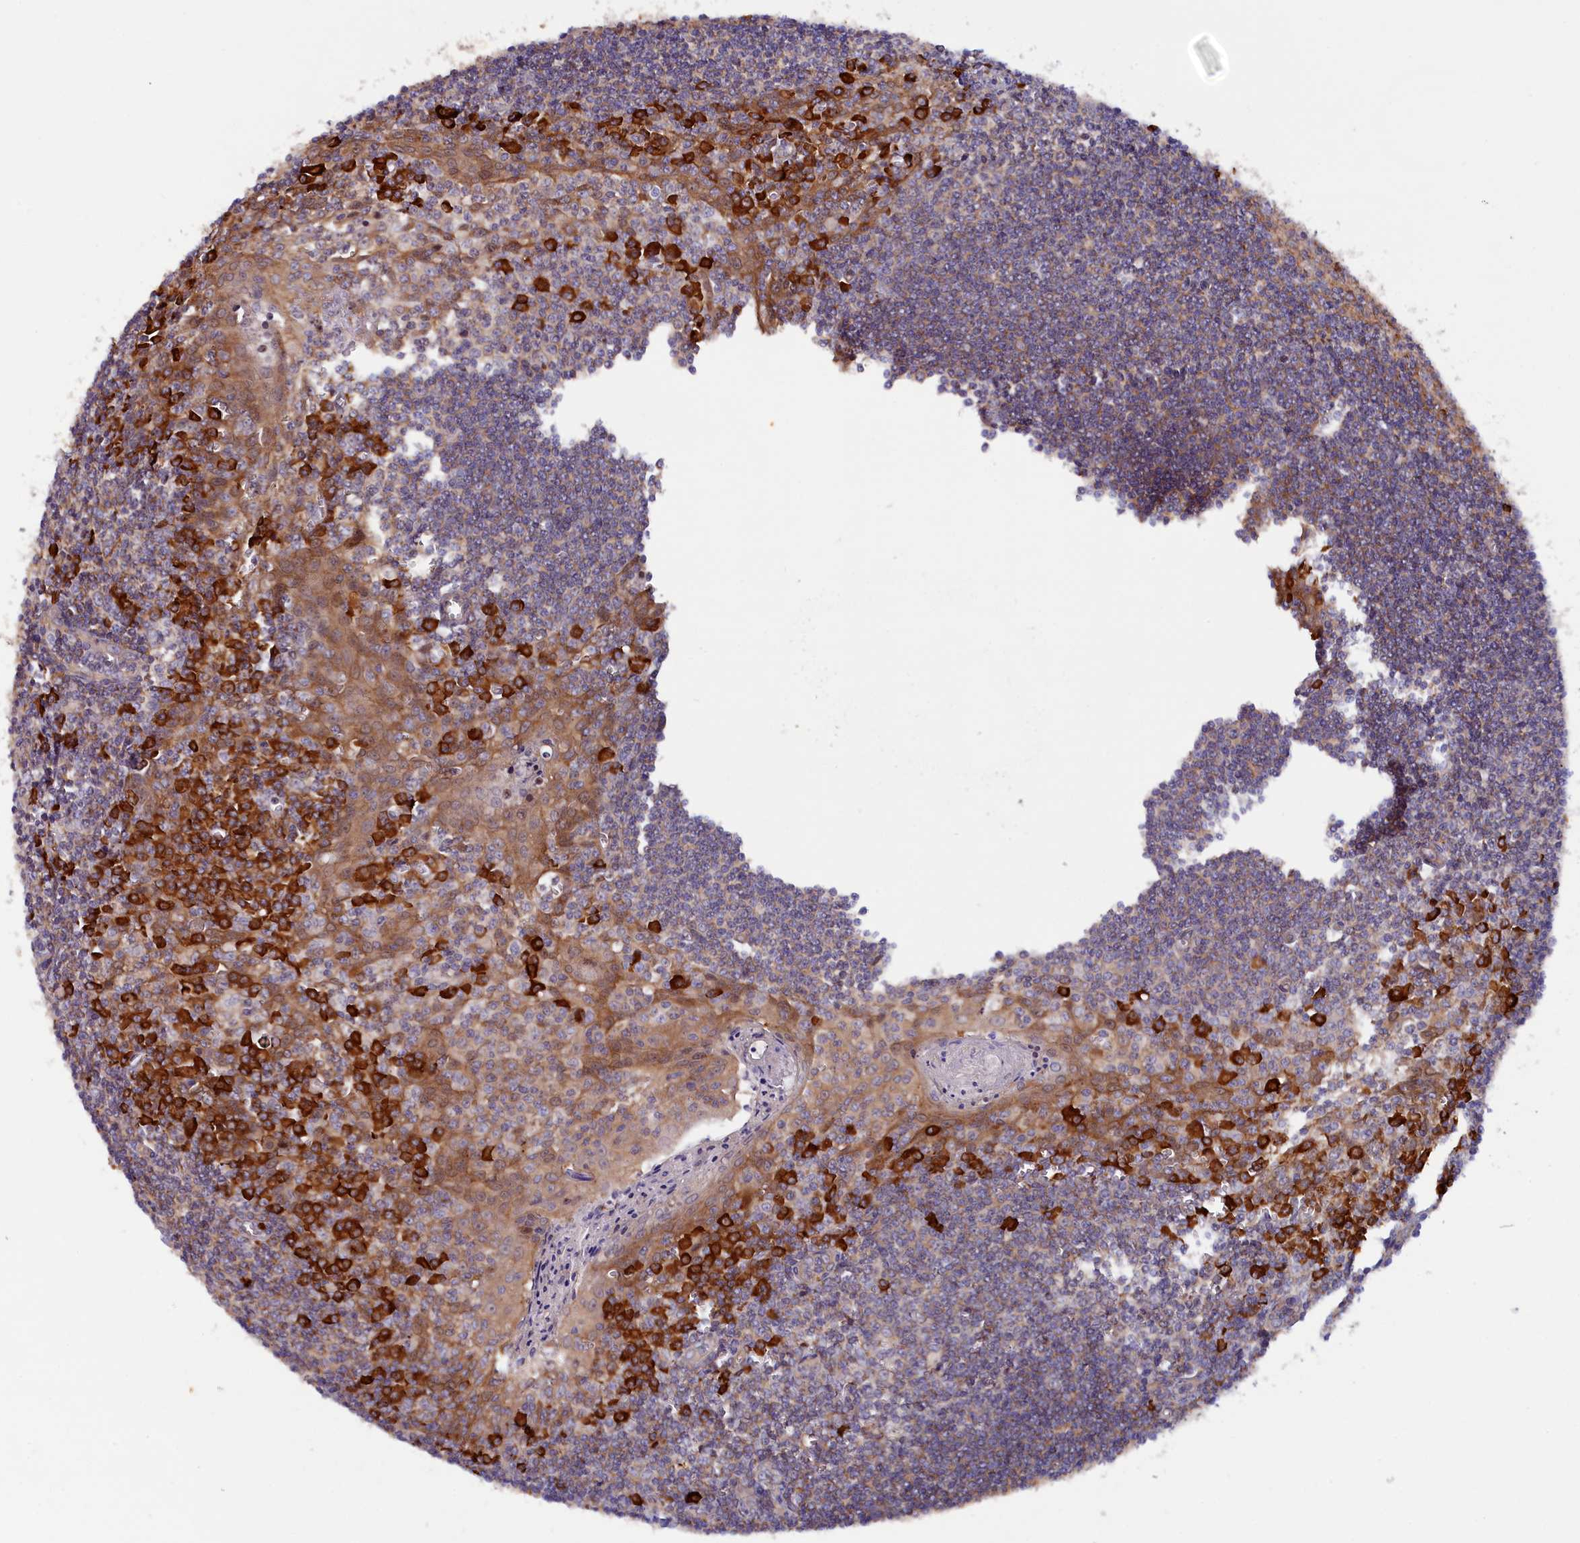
{"staining": {"intensity": "strong", "quantity": "<25%", "location": "cytoplasmic/membranous"}, "tissue": "tonsil", "cell_type": "Germinal center cells", "image_type": "normal", "snomed": [{"axis": "morphology", "description": "Normal tissue, NOS"}, {"axis": "topography", "description": "Tonsil"}], "caption": "Germinal center cells demonstrate medium levels of strong cytoplasmic/membranous expression in approximately <25% of cells in unremarkable tonsil. (Stains: DAB in brown, nuclei in blue, Microscopy: brightfield microscopy at high magnification).", "gene": "JPT2", "patient": {"sex": "male", "age": 27}}